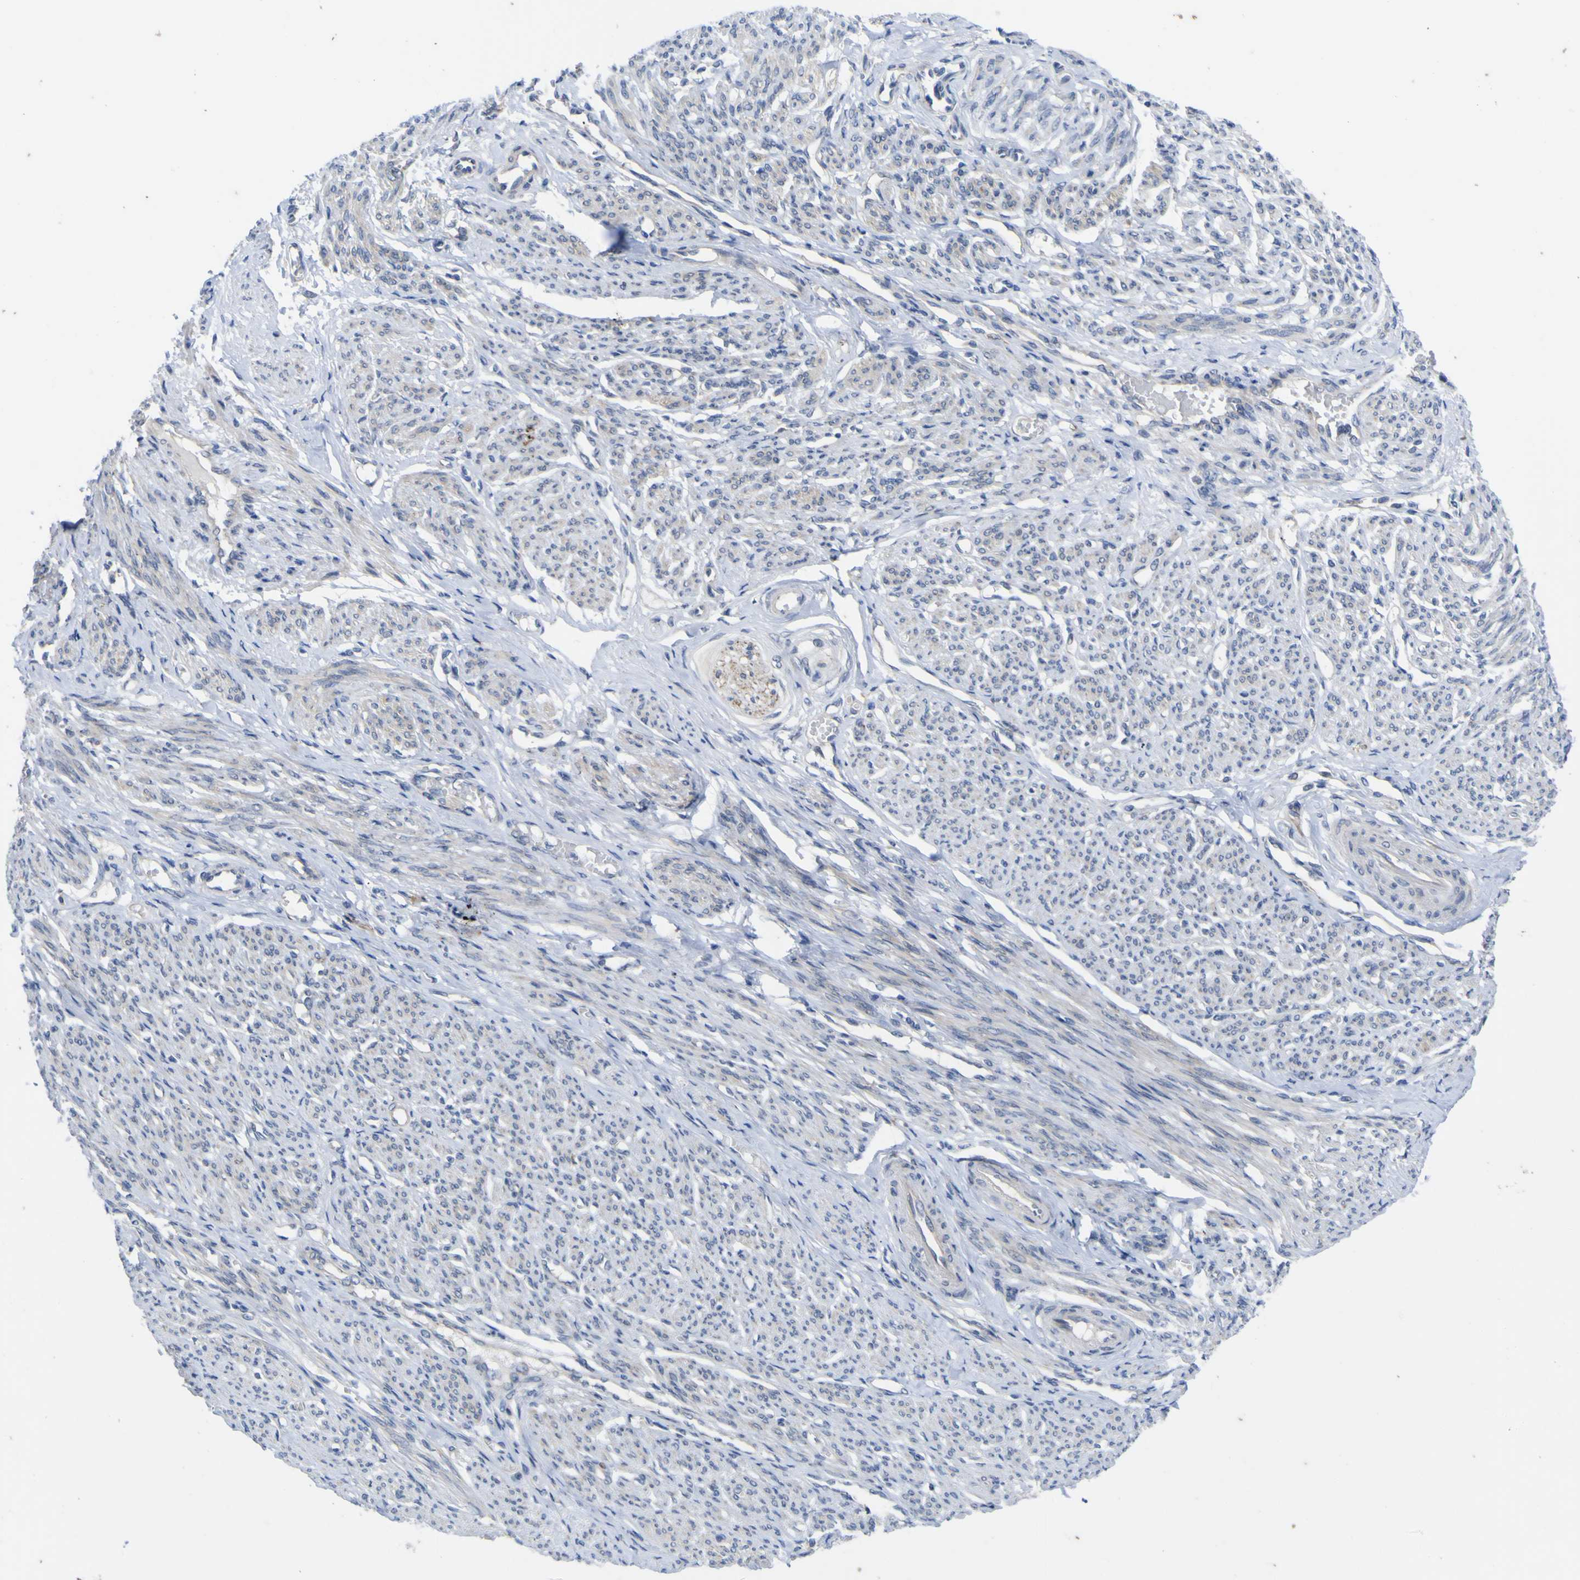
{"staining": {"intensity": "weak", "quantity": "25%-75%", "location": "cytoplasmic/membranous"}, "tissue": "smooth muscle", "cell_type": "Smooth muscle cells", "image_type": "normal", "snomed": [{"axis": "morphology", "description": "Normal tissue, NOS"}, {"axis": "topography", "description": "Smooth muscle"}], "caption": "Immunohistochemistry (IHC) staining of unremarkable smooth muscle, which demonstrates low levels of weak cytoplasmic/membranous expression in about 25%-75% of smooth muscle cells indicating weak cytoplasmic/membranous protein positivity. The staining was performed using DAB (3,3'-diaminobenzidine) (brown) for protein detection and nuclei were counterstained in hematoxylin (blue).", "gene": "TNFRSF11A", "patient": {"sex": "female", "age": 65}}